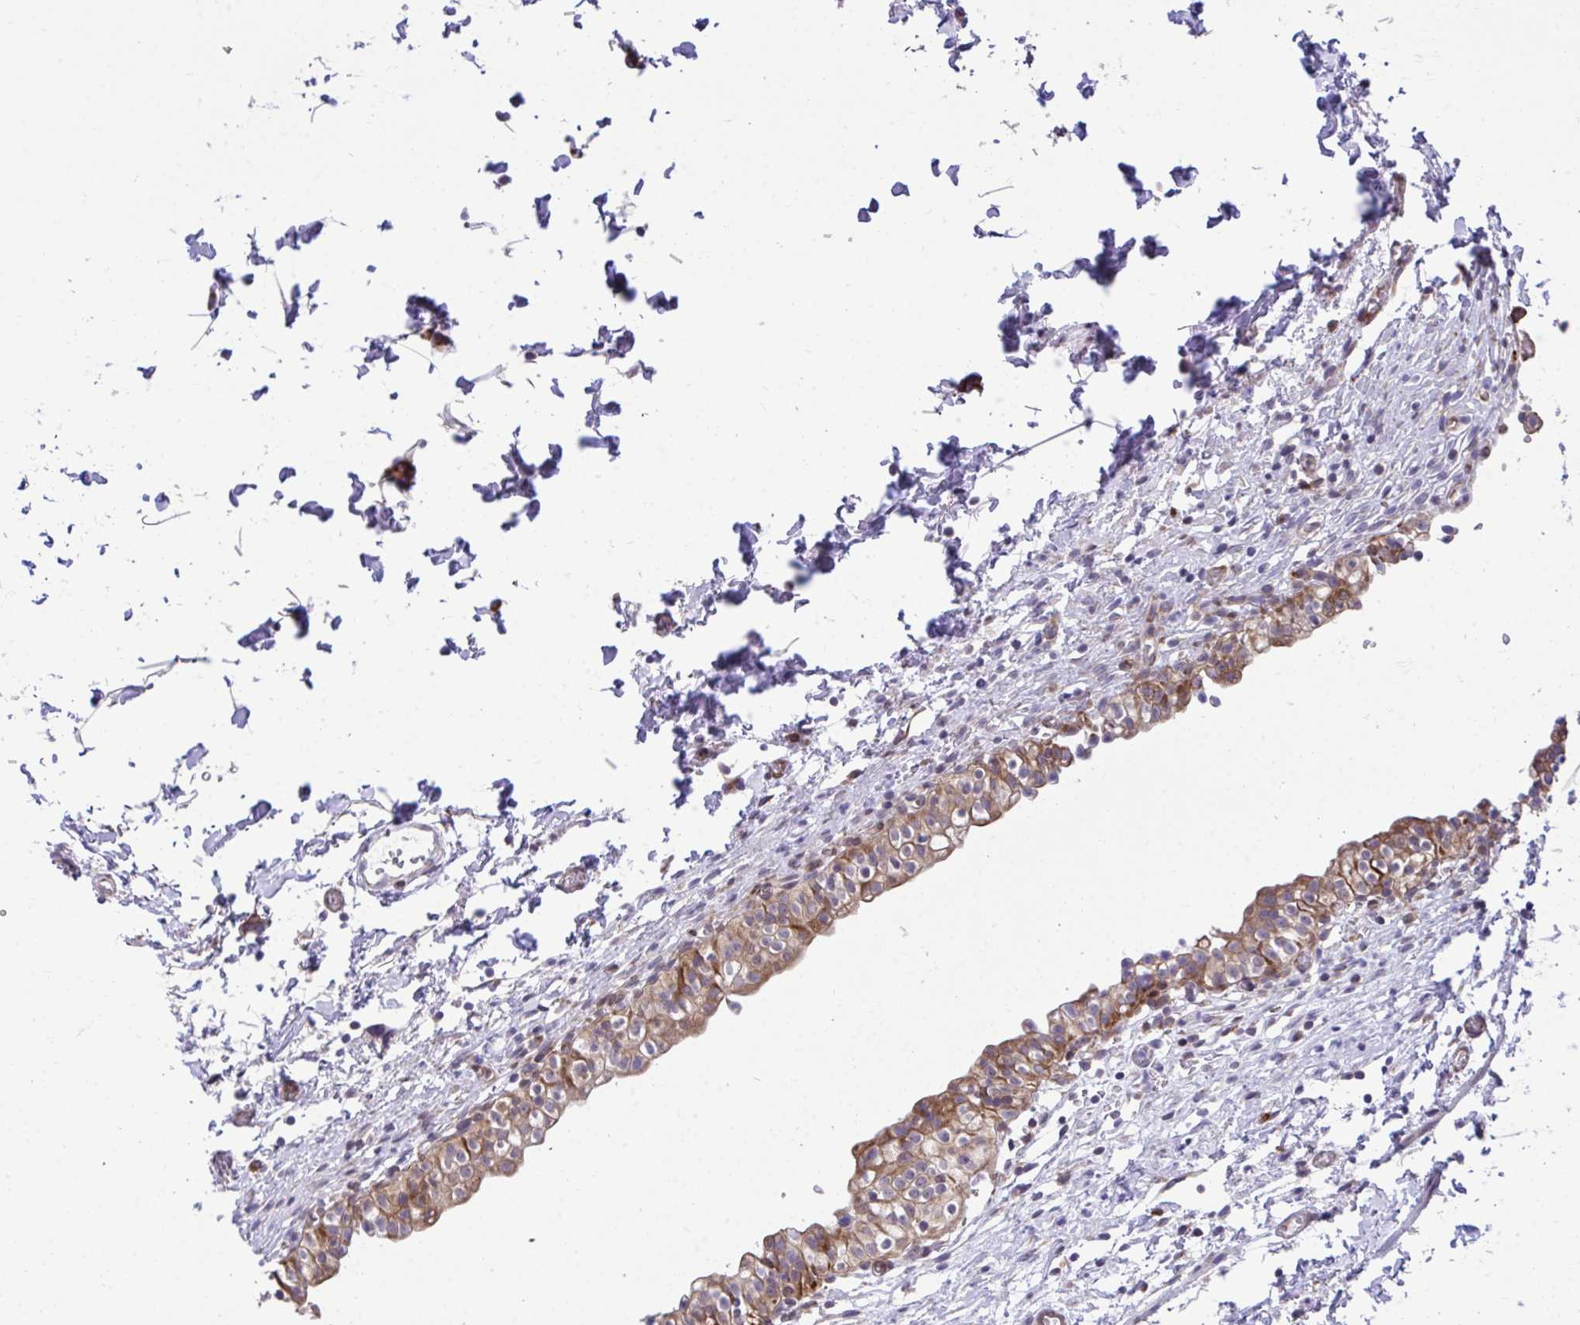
{"staining": {"intensity": "strong", "quantity": ">75%", "location": "cytoplasmic/membranous"}, "tissue": "urinary bladder", "cell_type": "Urothelial cells", "image_type": "normal", "snomed": [{"axis": "morphology", "description": "Normal tissue, NOS"}, {"axis": "topography", "description": "Urinary bladder"}, {"axis": "topography", "description": "Peripheral nerve tissue"}], "caption": "Urinary bladder stained with DAB immunohistochemistry (IHC) exhibits high levels of strong cytoplasmic/membranous staining in approximately >75% of urothelial cells.", "gene": "RPS15", "patient": {"sex": "male", "age": 55}}